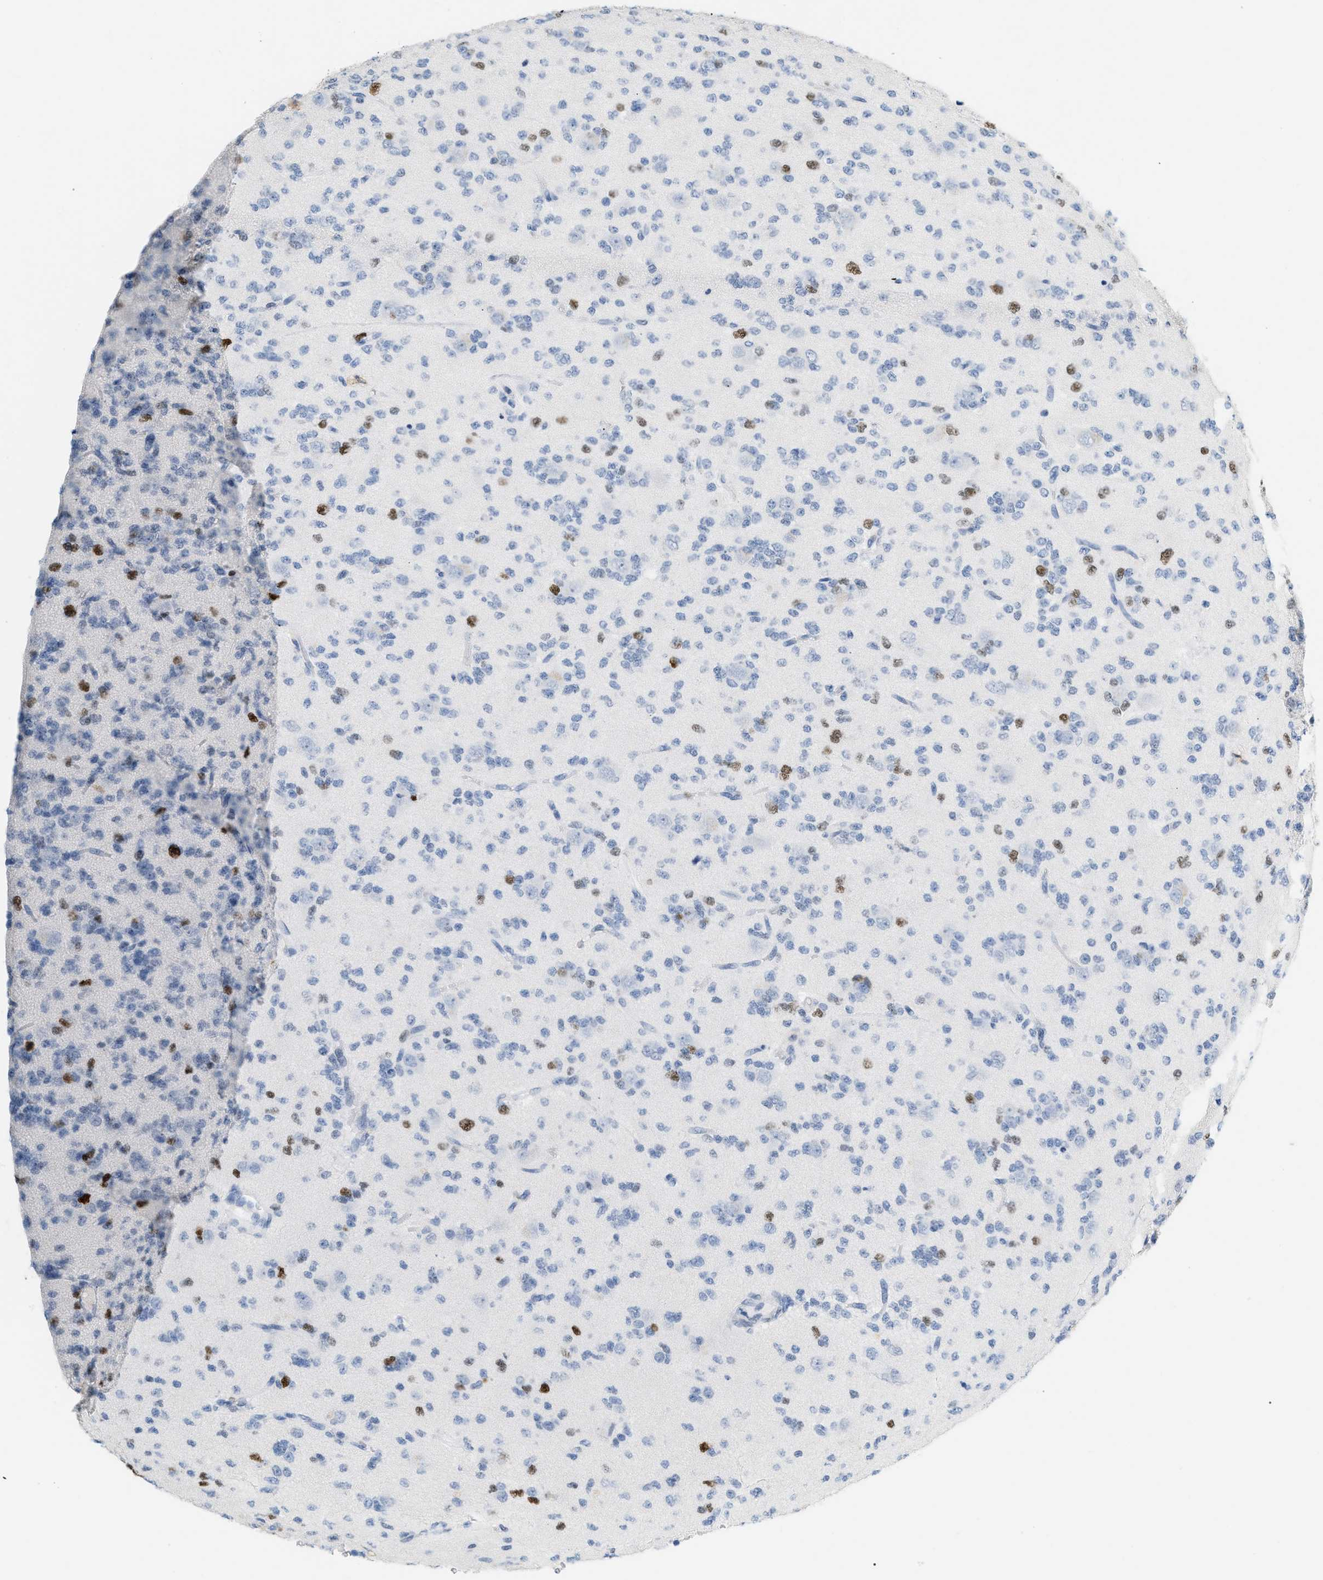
{"staining": {"intensity": "moderate", "quantity": "<25%", "location": "nuclear"}, "tissue": "glioma", "cell_type": "Tumor cells", "image_type": "cancer", "snomed": [{"axis": "morphology", "description": "Glioma, malignant, Low grade"}, {"axis": "topography", "description": "Brain"}], "caption": "Immunohistochemistry staining of malignant low-grade glioma, which reveals low levels of moderate nuclear staining in approximately <25% of tumor cells indicating moderate nuclear protein positivity. The staining was performed using DAB (brown) for protein detection and nuclei were counterstained in hematoxylin (blue).", "gene": "MCM7", "patient": {"sex": "male", "age": 38}}